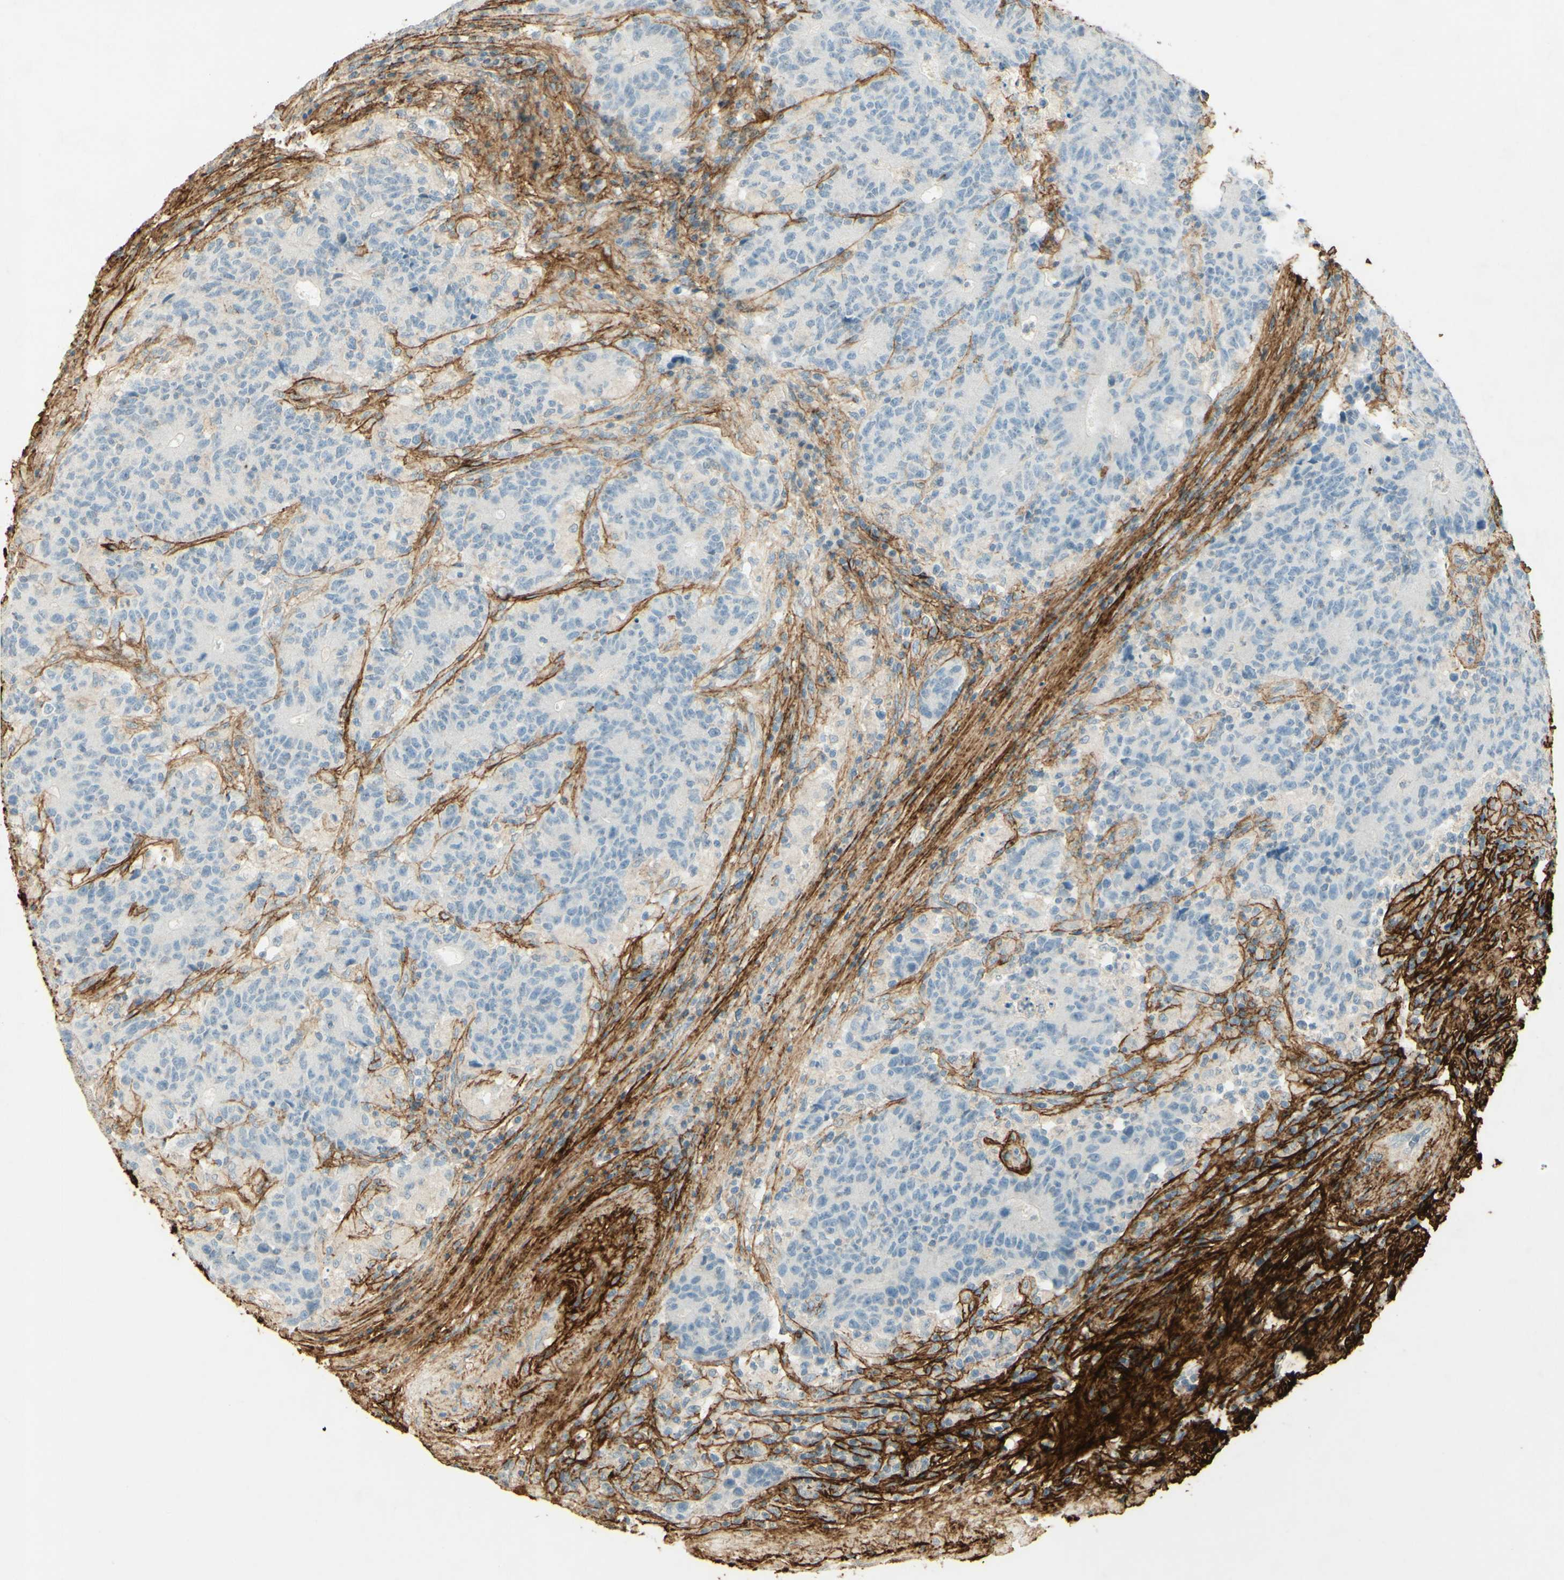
{"staining": {"intensity": "negative", "quantity": "none", "location": "none"}, "tissue": "colorectal cancer", "cell_type": "Tumor cells", "image_type": "cancer", "snomed": [{"axis": "morphology", "description": "Normal tissue, NOS"}, {"axis": "morphology", "description": "Adenocarcinoma, NOS"}, {"axis": "topography", "description": "Colon"}], "caption": "Adenocarcinoma (colorectal) was stained to show a protein in brown. There is no significant expression in tumor cells. (DAB (3,3'-diaminobenzidine) IHC, high magnification).", "gene": "TNN", "patient": {"sex": "female", "age": 75}}